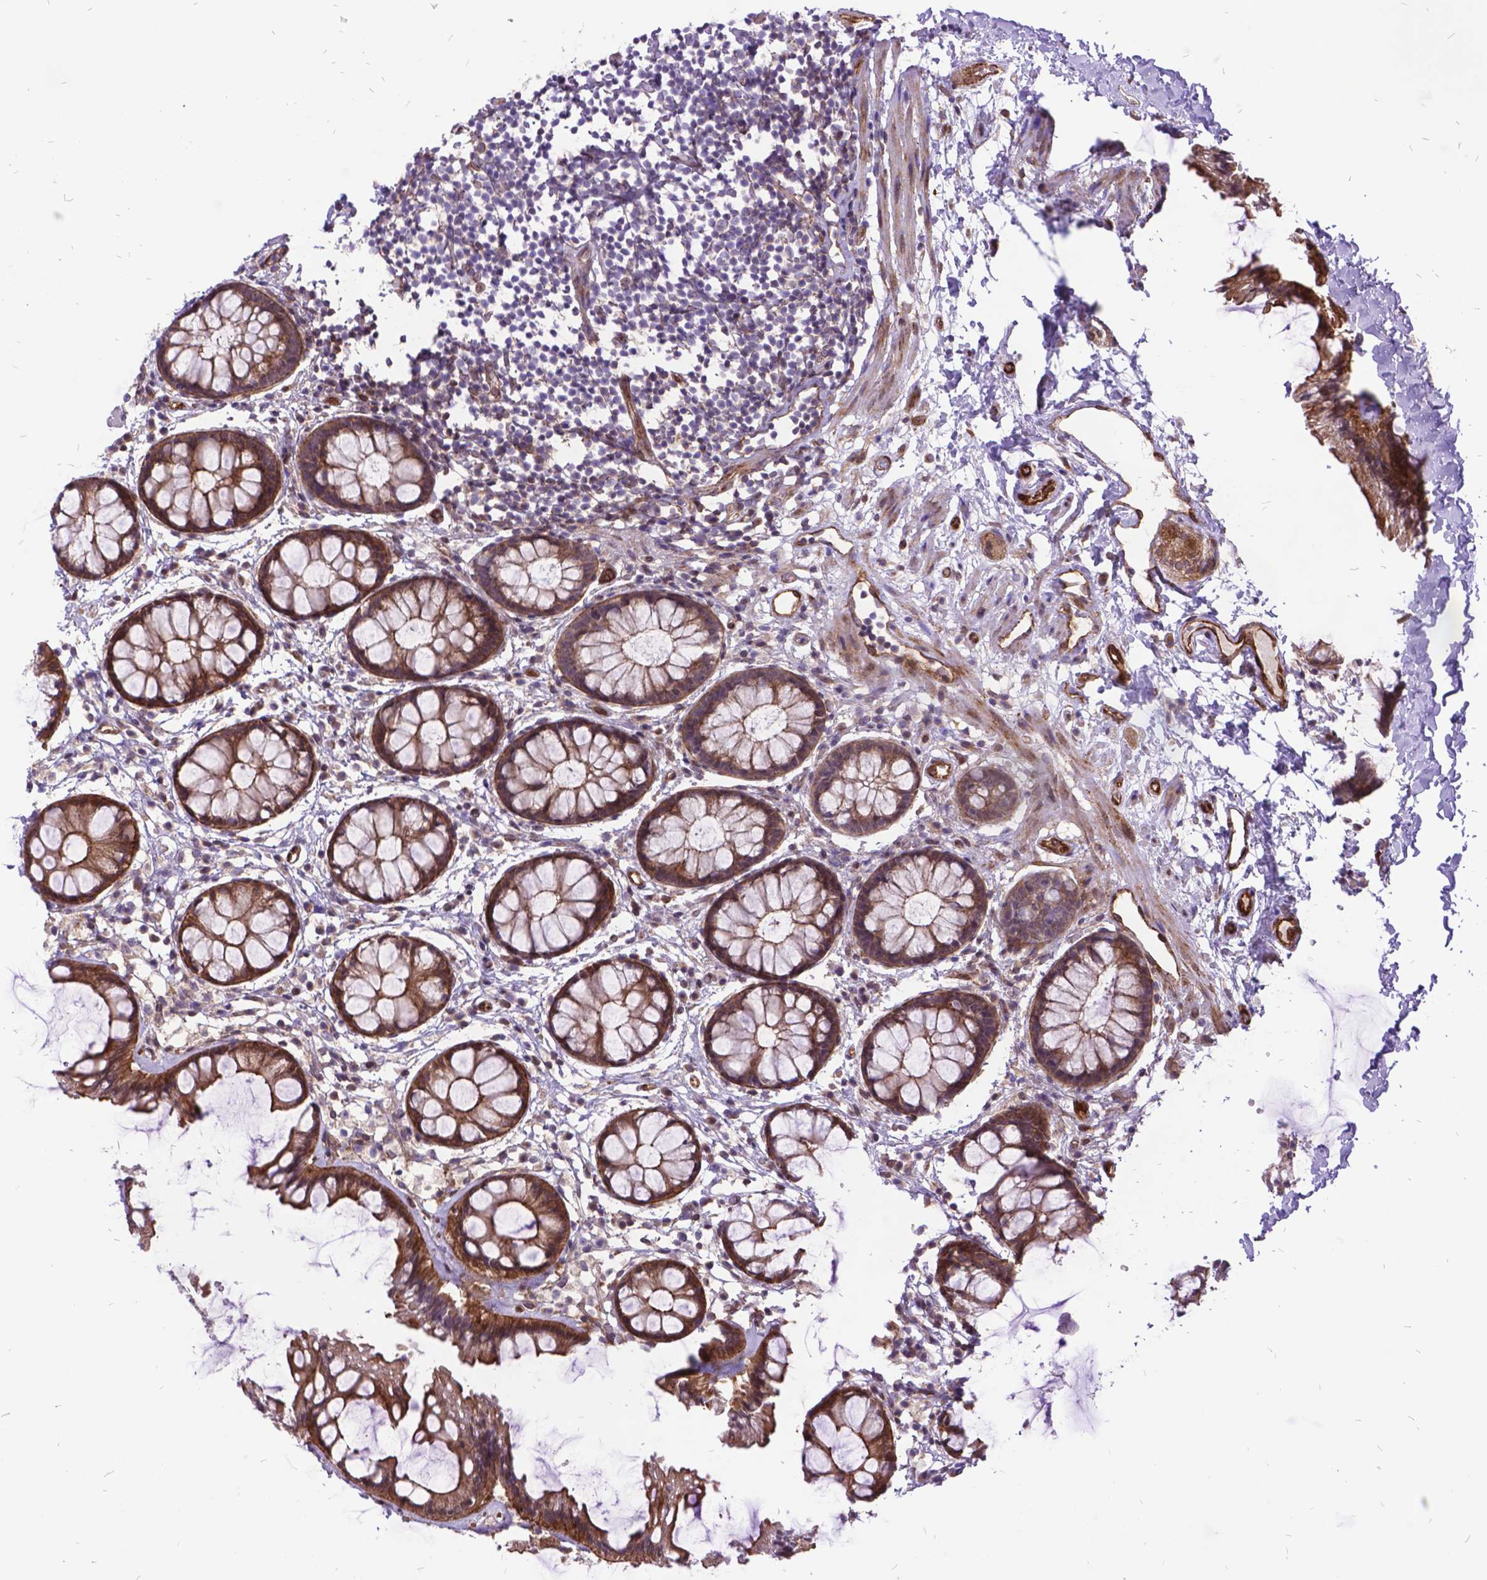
{"staining": {"intensity": "moderate", "quantity": ">75%", "location": "cytoplasmic/membranous"}, "tissue": "rectum", "cell_type": "Glandular cells", "image_type": "normal", "snomed": [{"axis": "morphology", "description": "Normal tissue, NOS"}, {"axis": "topography", "description": "Rectum"}], "caption": "Glandular cells show moderate cytoplasmic/membranous positivity in about >75% of cells in benign rectum. (Stains: DAB (3,3'-diaminobenzidine) in brown, nuclei in blue, Microscopy: brightfield microscopy at high magnification).", "gene": "GRB7", "patient": {"sex": "female", "age": 62}}